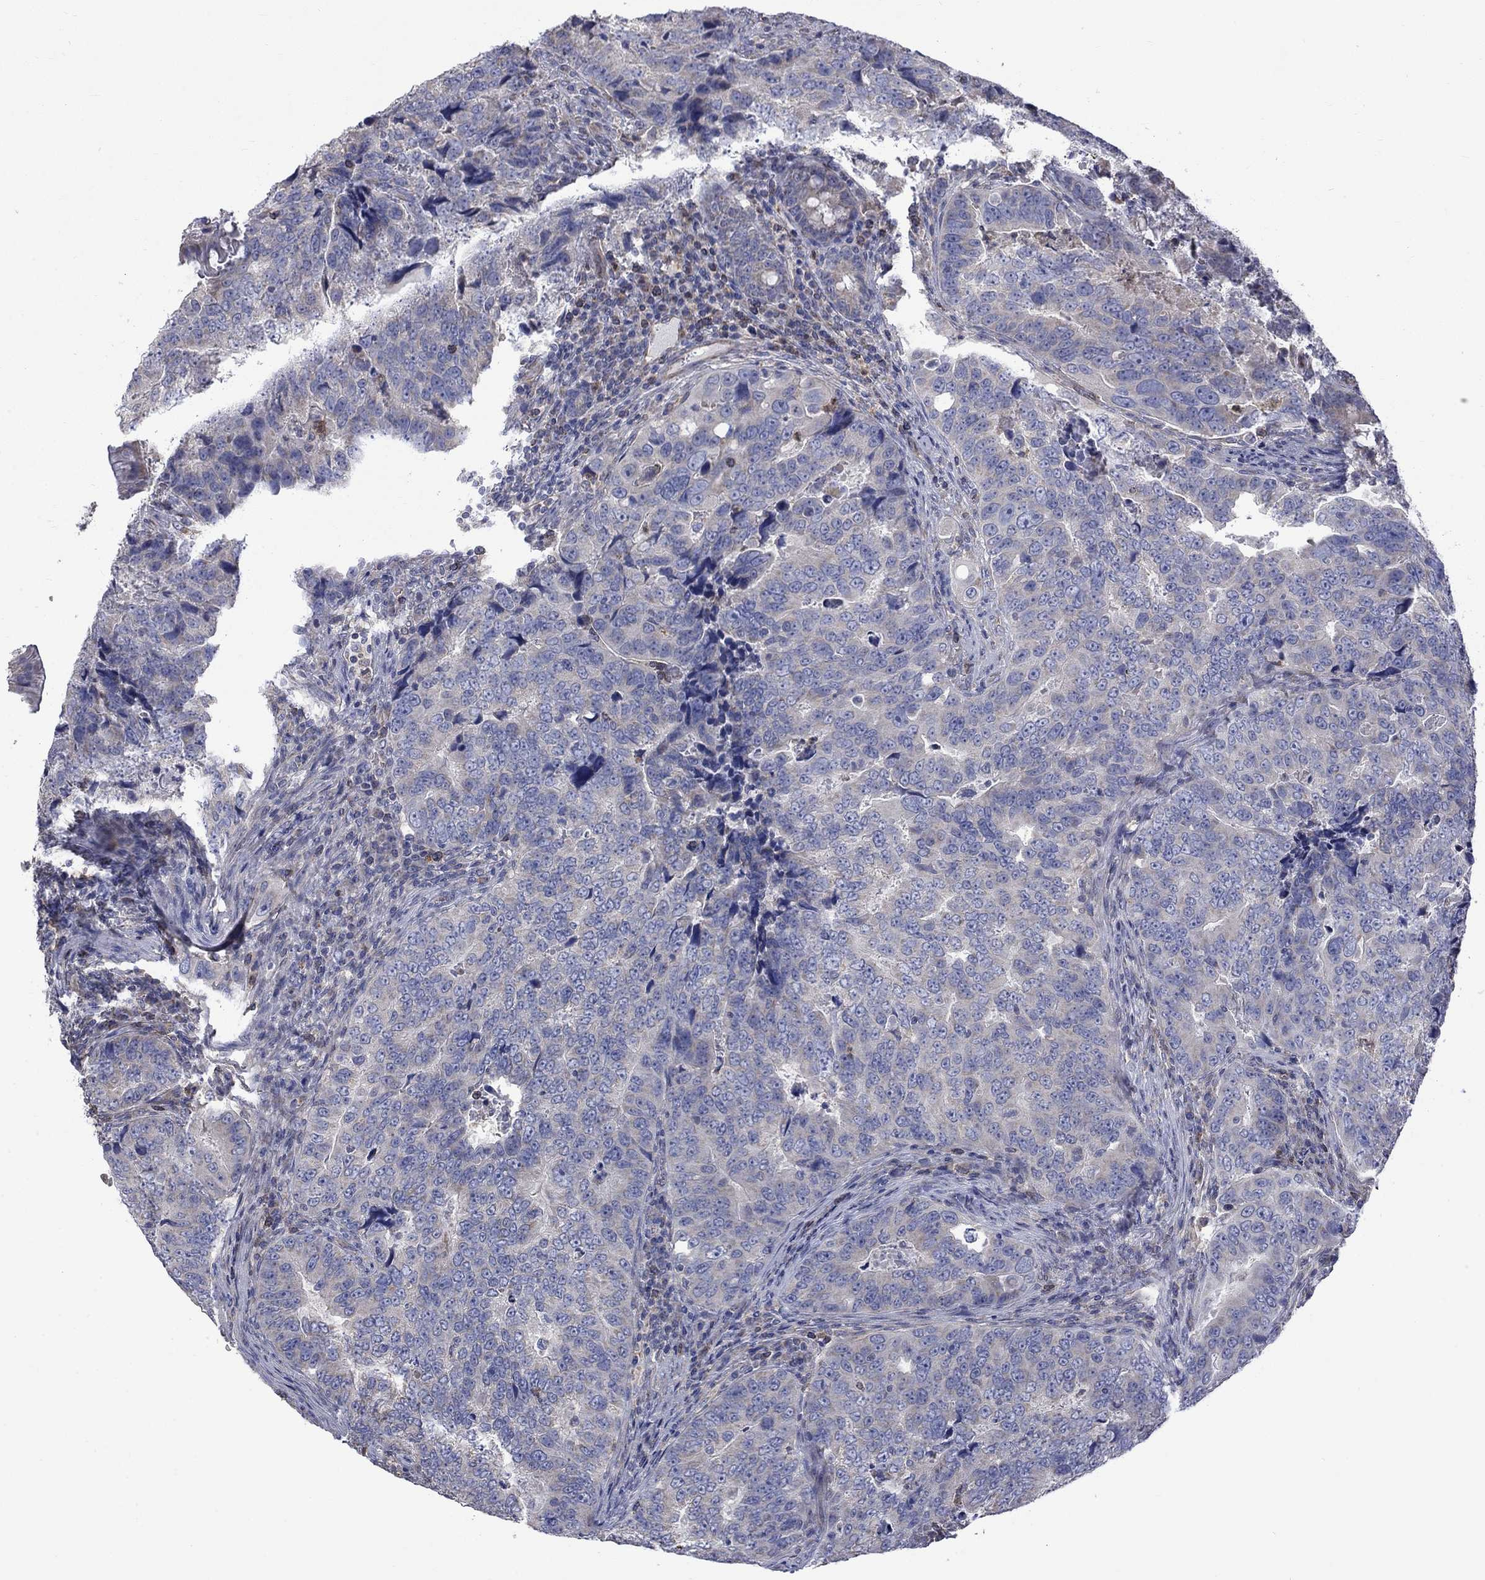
{"staining": {"intensity": "negative", "quantity": "none", "location": "none"}, "tissue": "colorectal cancer", "cell_type": "Tumor cells", "image_type": "cancer", "snomed": [{"axis": "morphology", "description": "Adenocarcinoma, NOS"}, {"axis": "topography", "description": "Colon"}], "caption": "A micrograph of colorectal cancer (adenocarcinoma) stained for a protein demonstrates no brown staining in tumor cells.", "gene": "CAMKK2", "patient": {"sex": "female", "age": 72}}